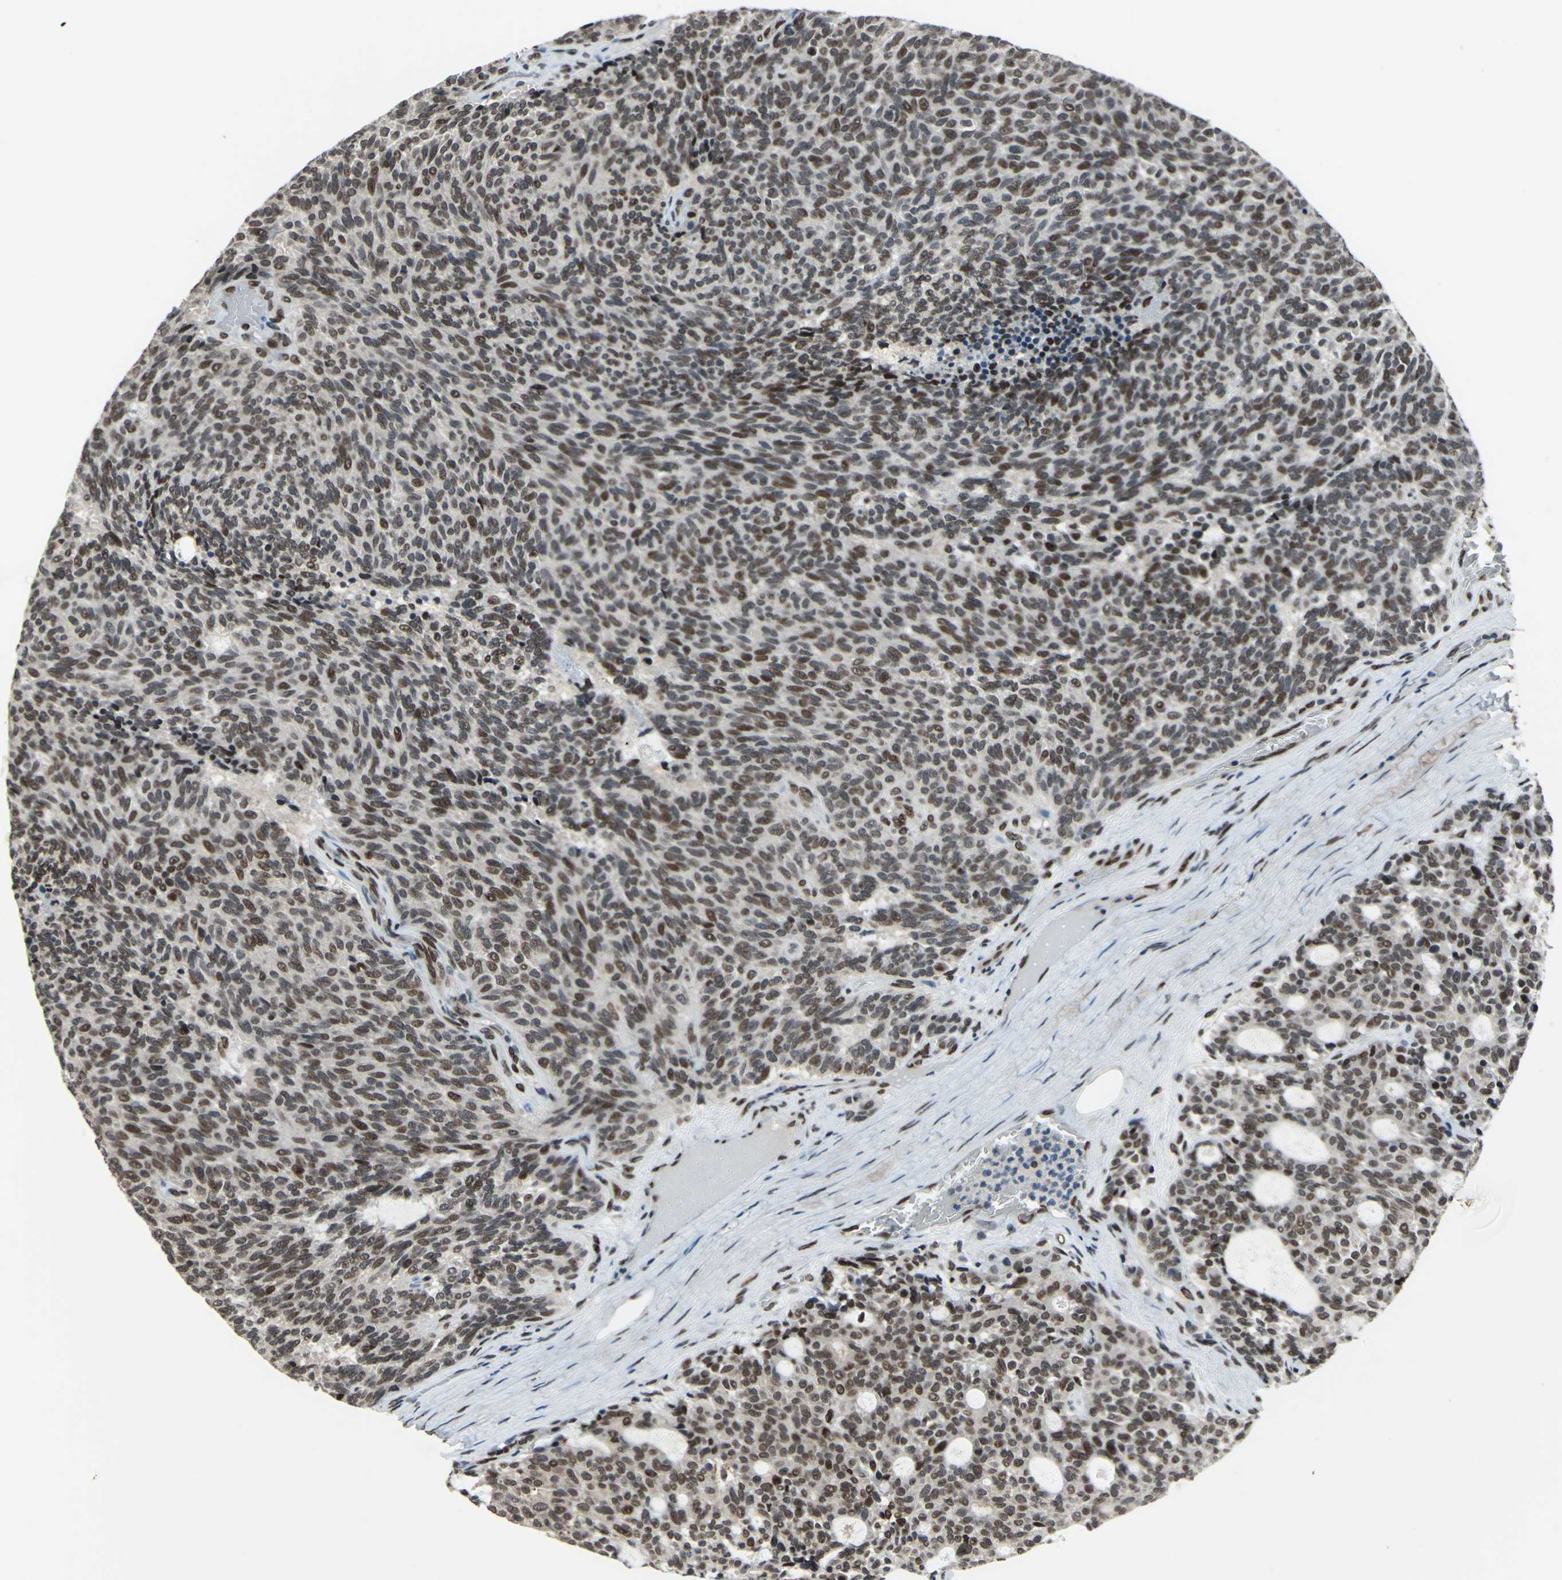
{"staining": {"intensity": "strong", "quantity": "25%-75%", "location": "nuclear"}, "tissue": "carcinoid", "cell_type": "Tumor cells", "image_type": "cancer", "snomed": [{"axis": "morphology", "description": "Carcinoid, malignant, NOS"}, {"axis": "topography", "description": "Pancreas"}], "caption": "Immunohistochemical staining of human carcinoid reveals high levels of strong nuclear positivity in approximately 25%-75% of tumor cells. Using DAB (brown) and hematoxylin (blue) stains, captured at high magnification using brightfield microscopy.", "gene": "ISY1", "patient": {"sex": "female", "age": 54}}